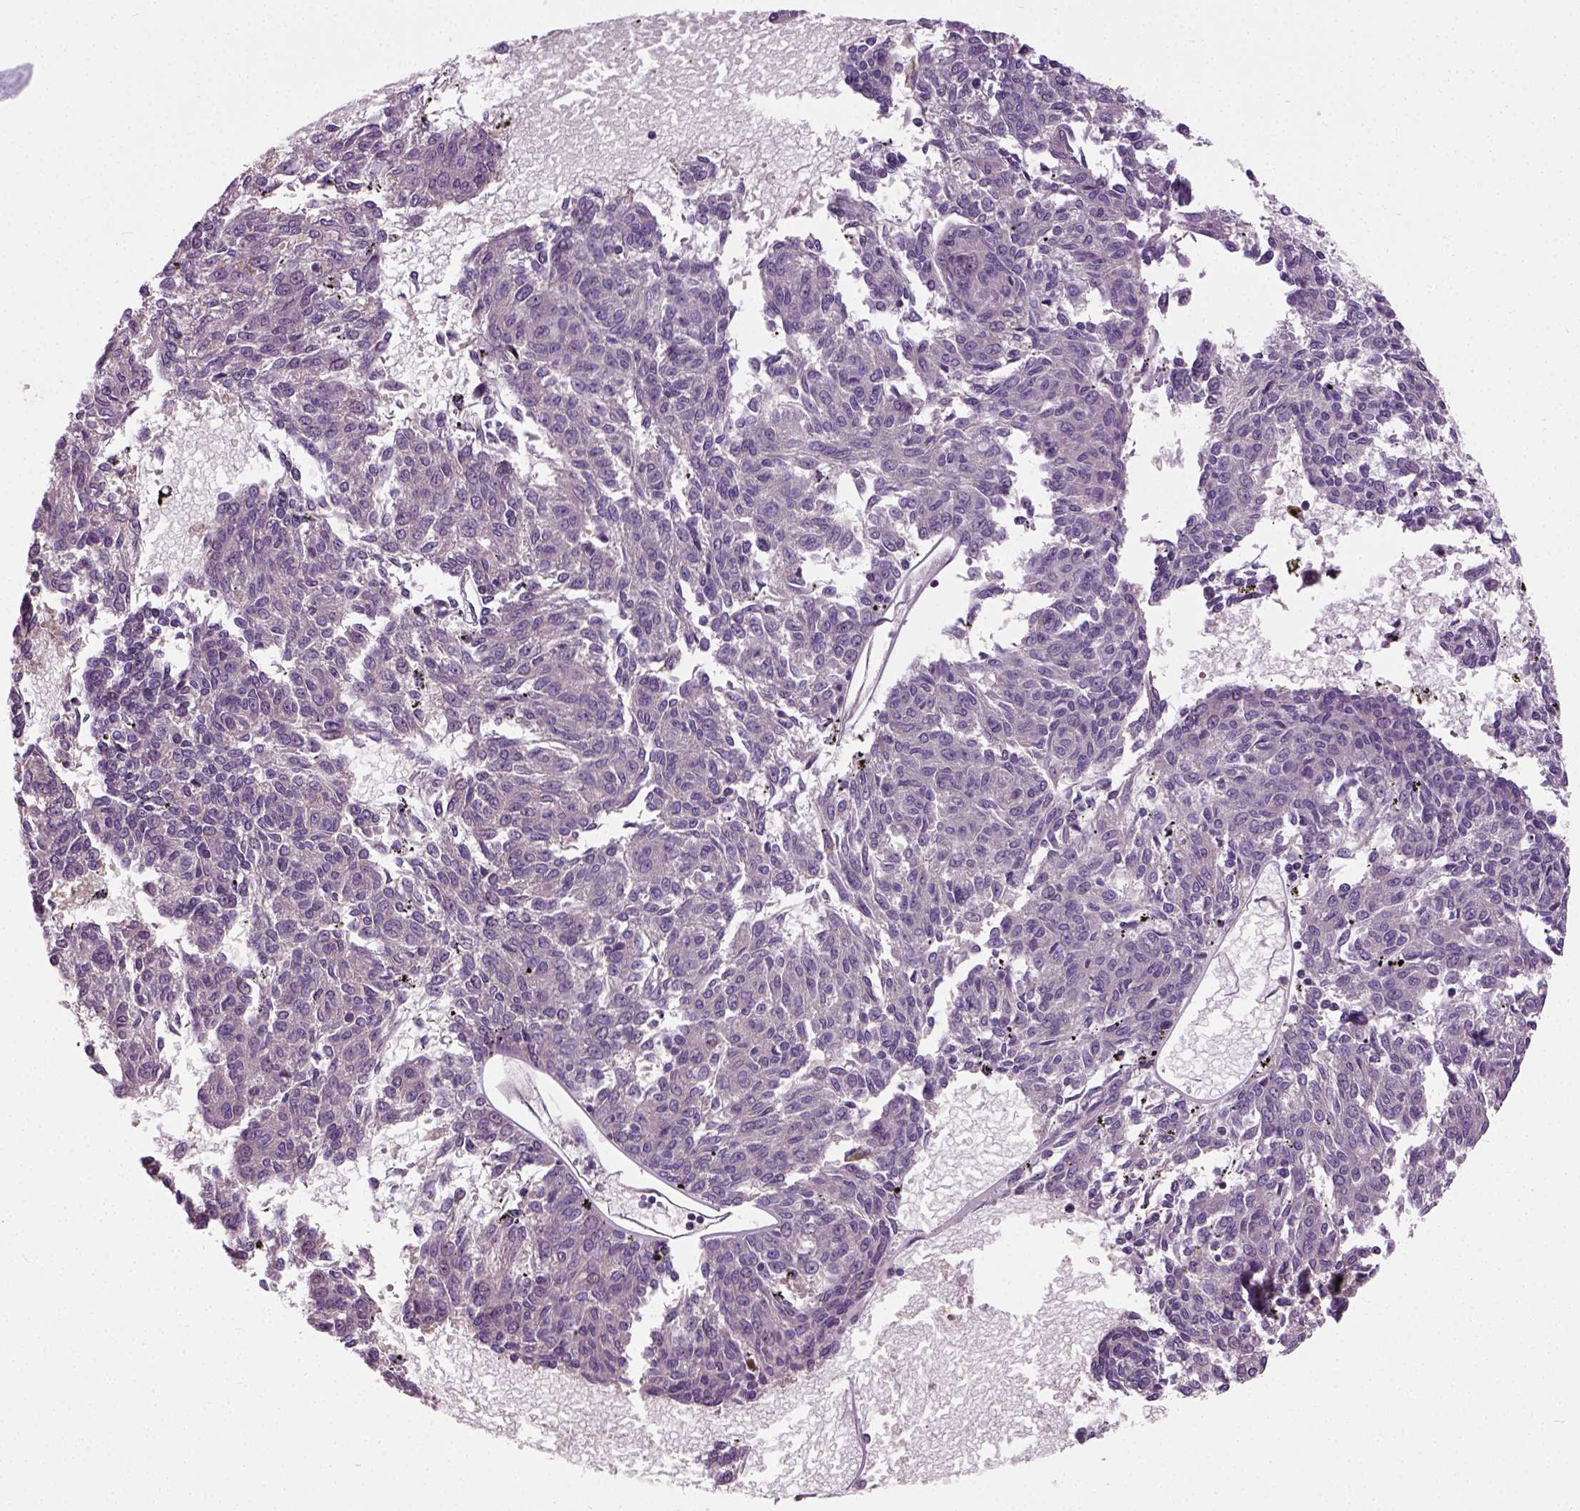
{"staining": {"intensity": "weak", "quantity": "<25%", "location": "cytoplasmic/membranous"}, "tissue": "melanoma", "cell_type": "Tumor cells", "image_type": "cancer", "snomed": [{"axis": "morphology", "description": "Malignant melanoma, NOS"}, {"axis": "topography", "description": "Skin"}], "caption": "Human melanoma stained for a protein using immunohistochemistry displays no staining in tumor cells.", "gene": "CRACR2A", "patient": {"sex": "female", "age": 72}}